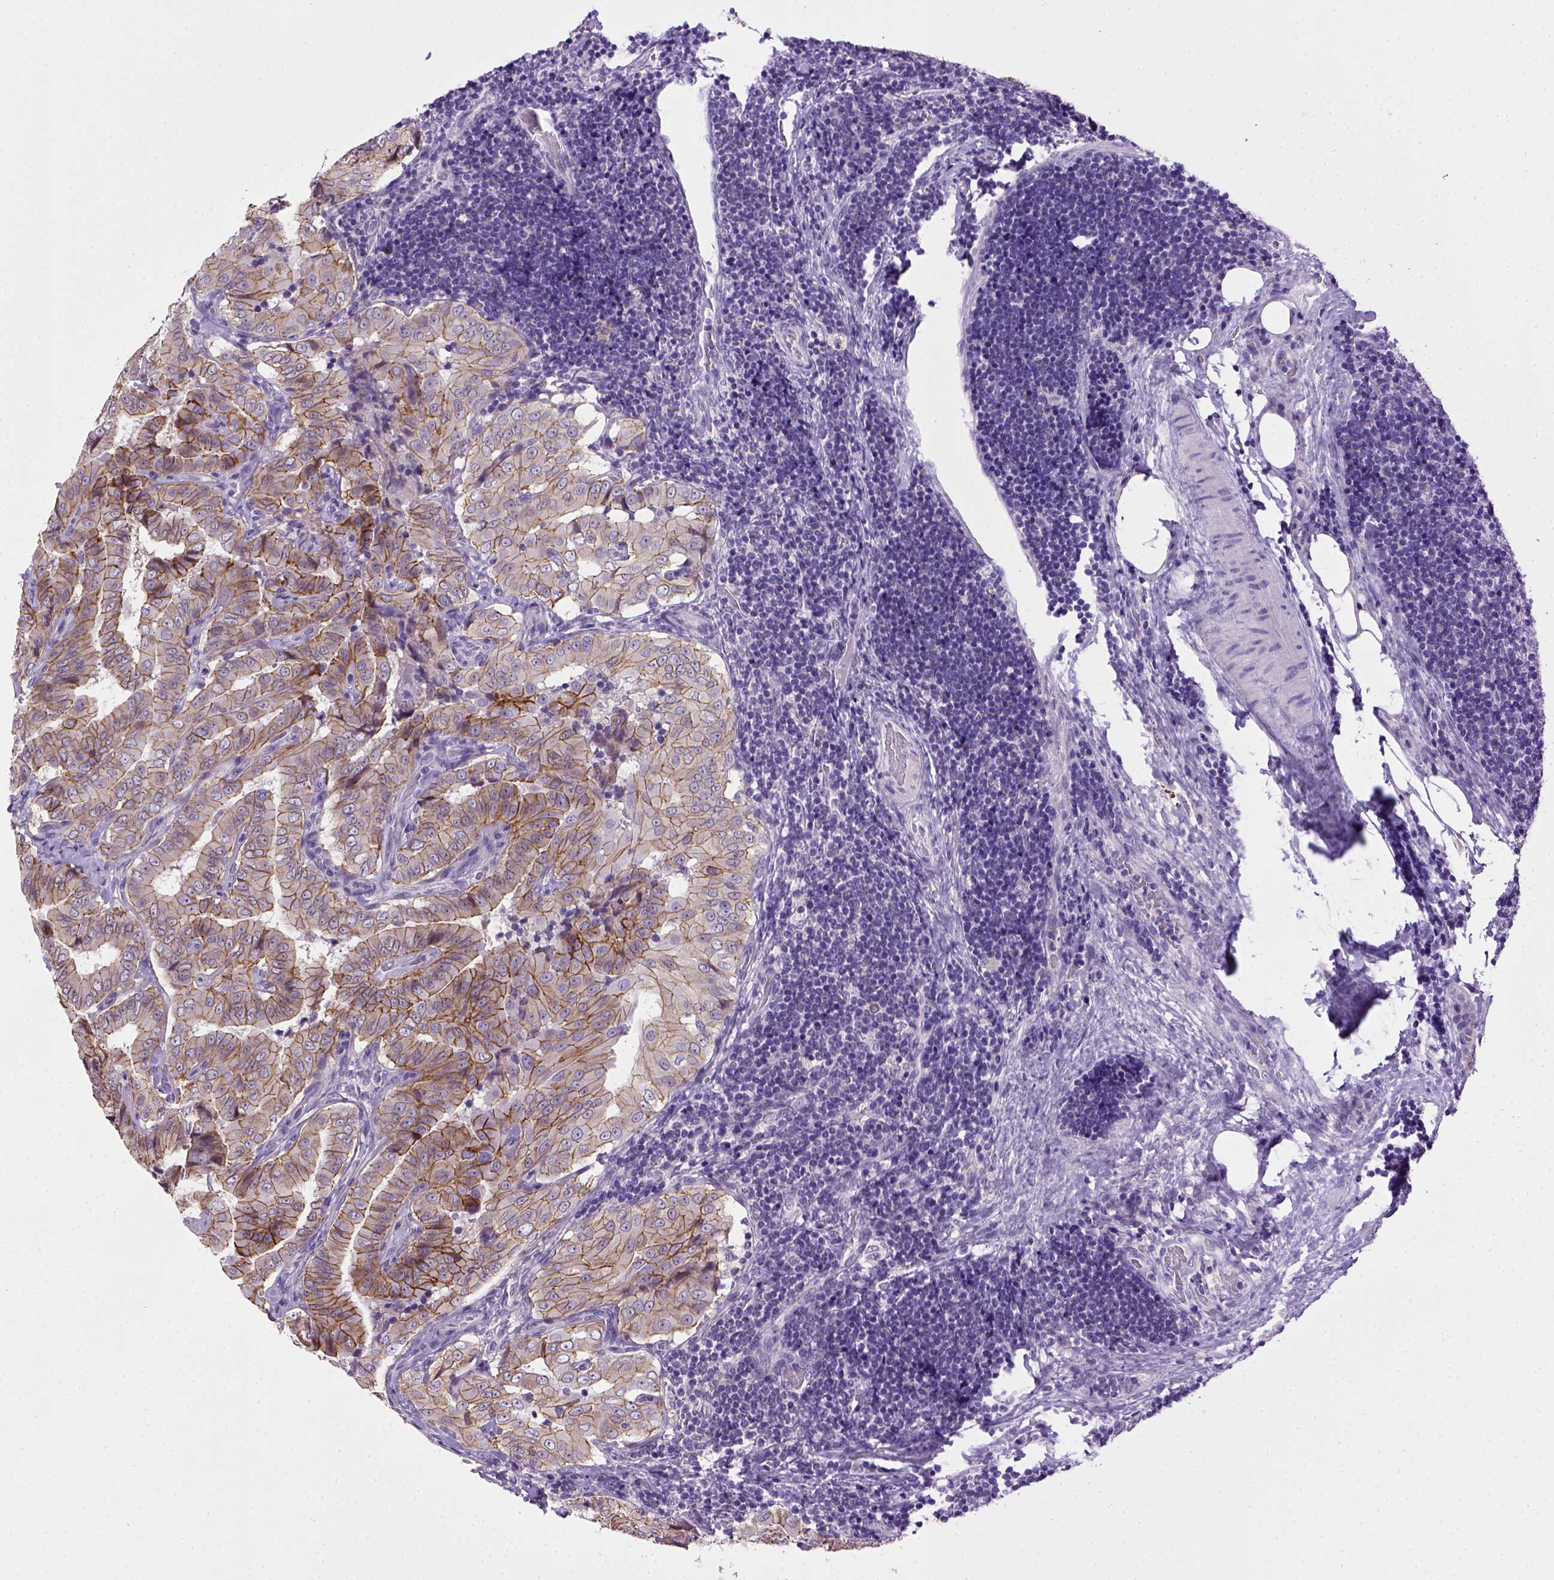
{"staining": {"intensity": "moderate", "quantity": ">75%", "location": "cytoplasmic/membranous"}, "tissue": "thyroid cancer", "cell_type": "Tumor cells", "image_type": "cancer", "snomed": [{"axis": "morphology", "description": "Papillary adenocarcinoma, NOS"}, {"axis": "topography", "description": "Thyroid gland"}], "caption": "Thyroid papillary adenocarcinoma tissue exhibits moderate cytoplasmic/membranous positivity in approximately >75% of tumor cells", "gene": "CDH1", "patient": {"sex": "male", "age": 61}}